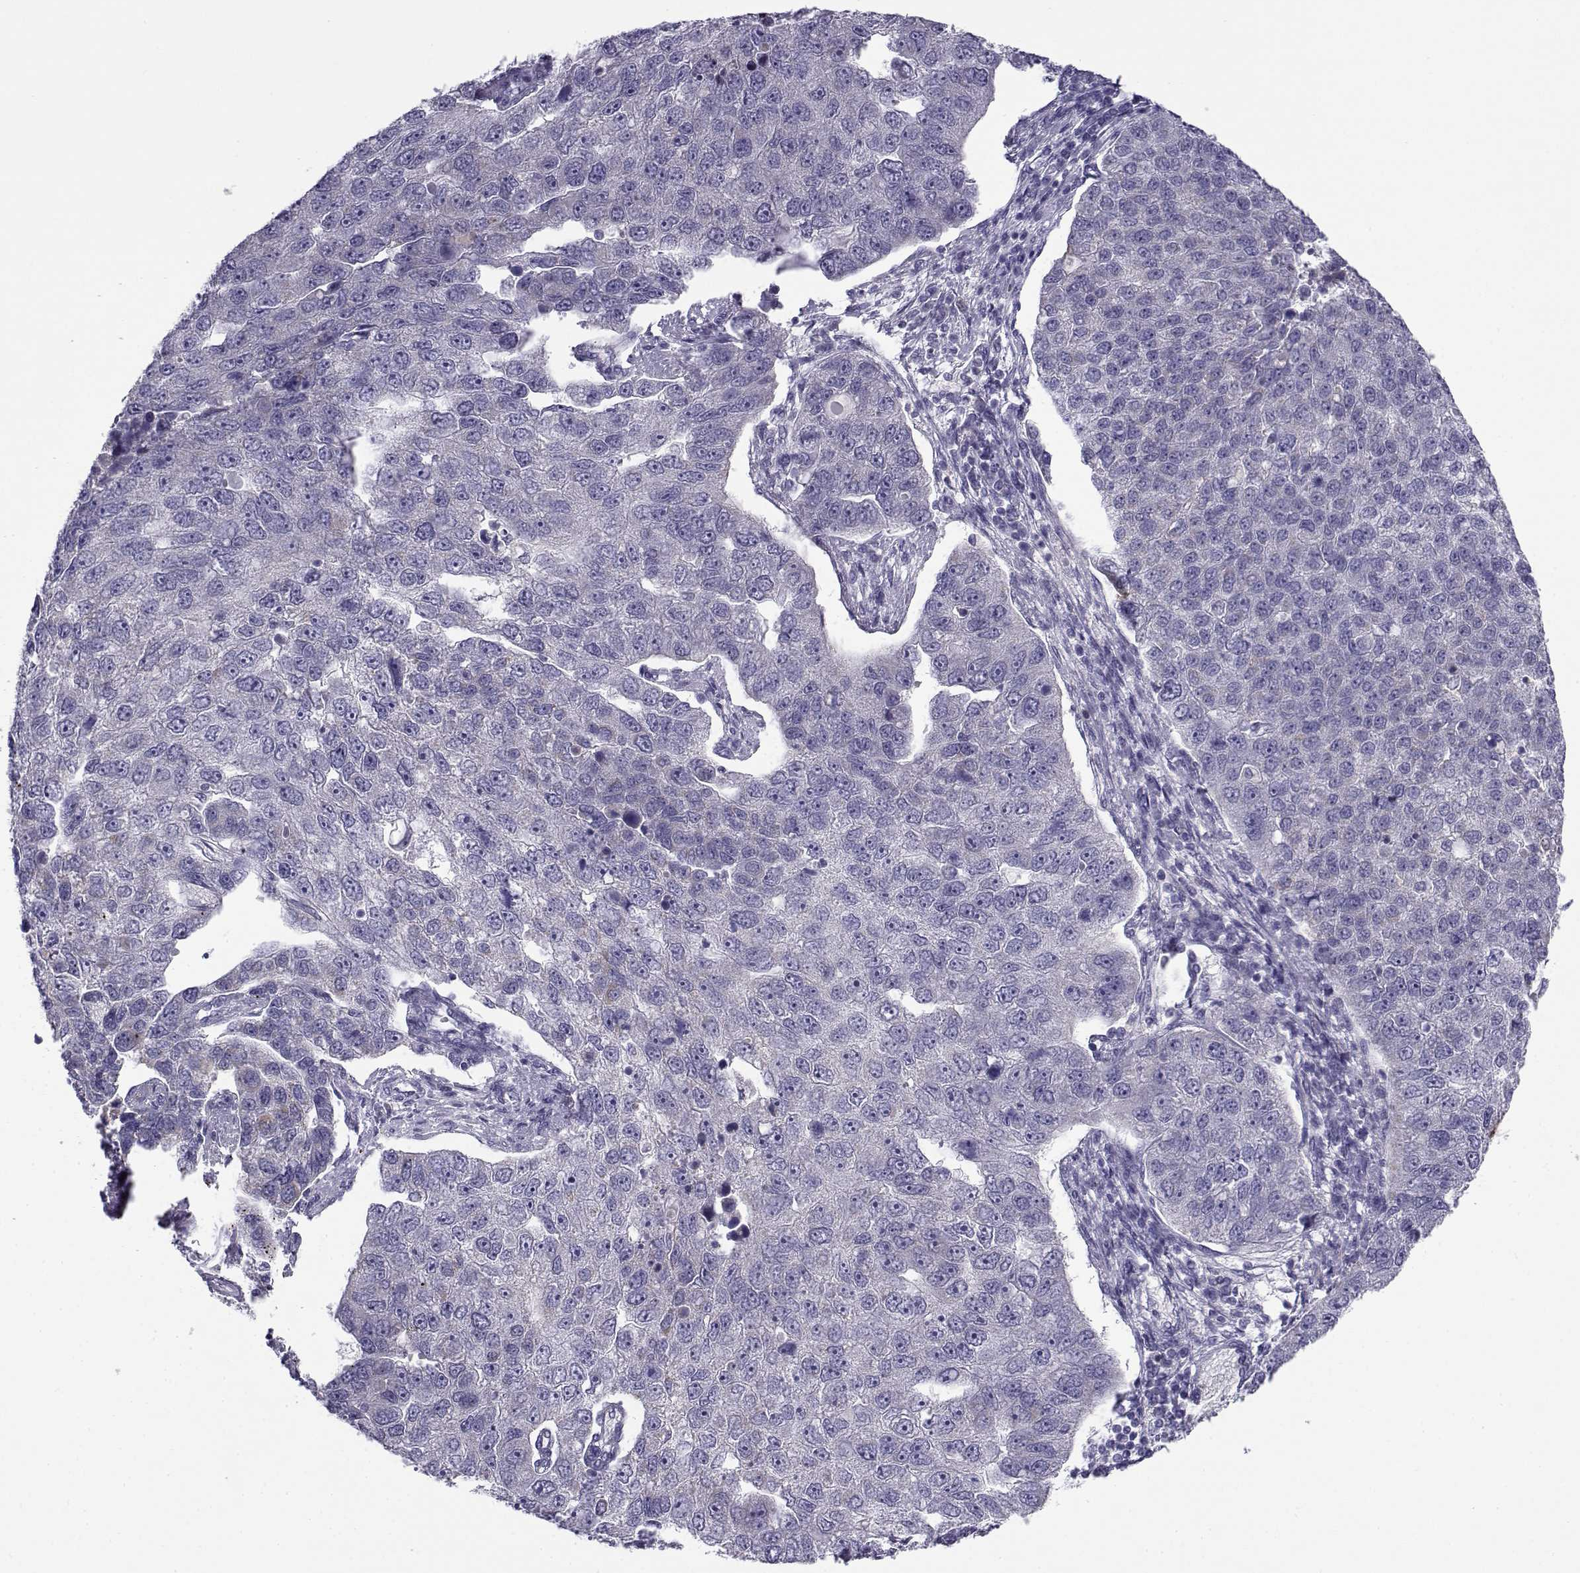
{"staining": {"intensity": "negative", "quantity": "none", "location": "none"}, "tissue": "pancreatic cancer", "cell_type": "Tumor cells", "image_type": "cancer", "snomed": [{"axis": "morphology", "description": "Adenocarcinoma, NOS"}, {"axis": "topography", "description": "Pancreas"}], "caption": "High power microscopy photomicrograph of an immunohistochemistry (IHC) photomicrograph of pancreatic cancer, revealing no significant expression in tumor cells.", "gene": "FAM166A", "patient": {"sex": "female", "age": 61}}